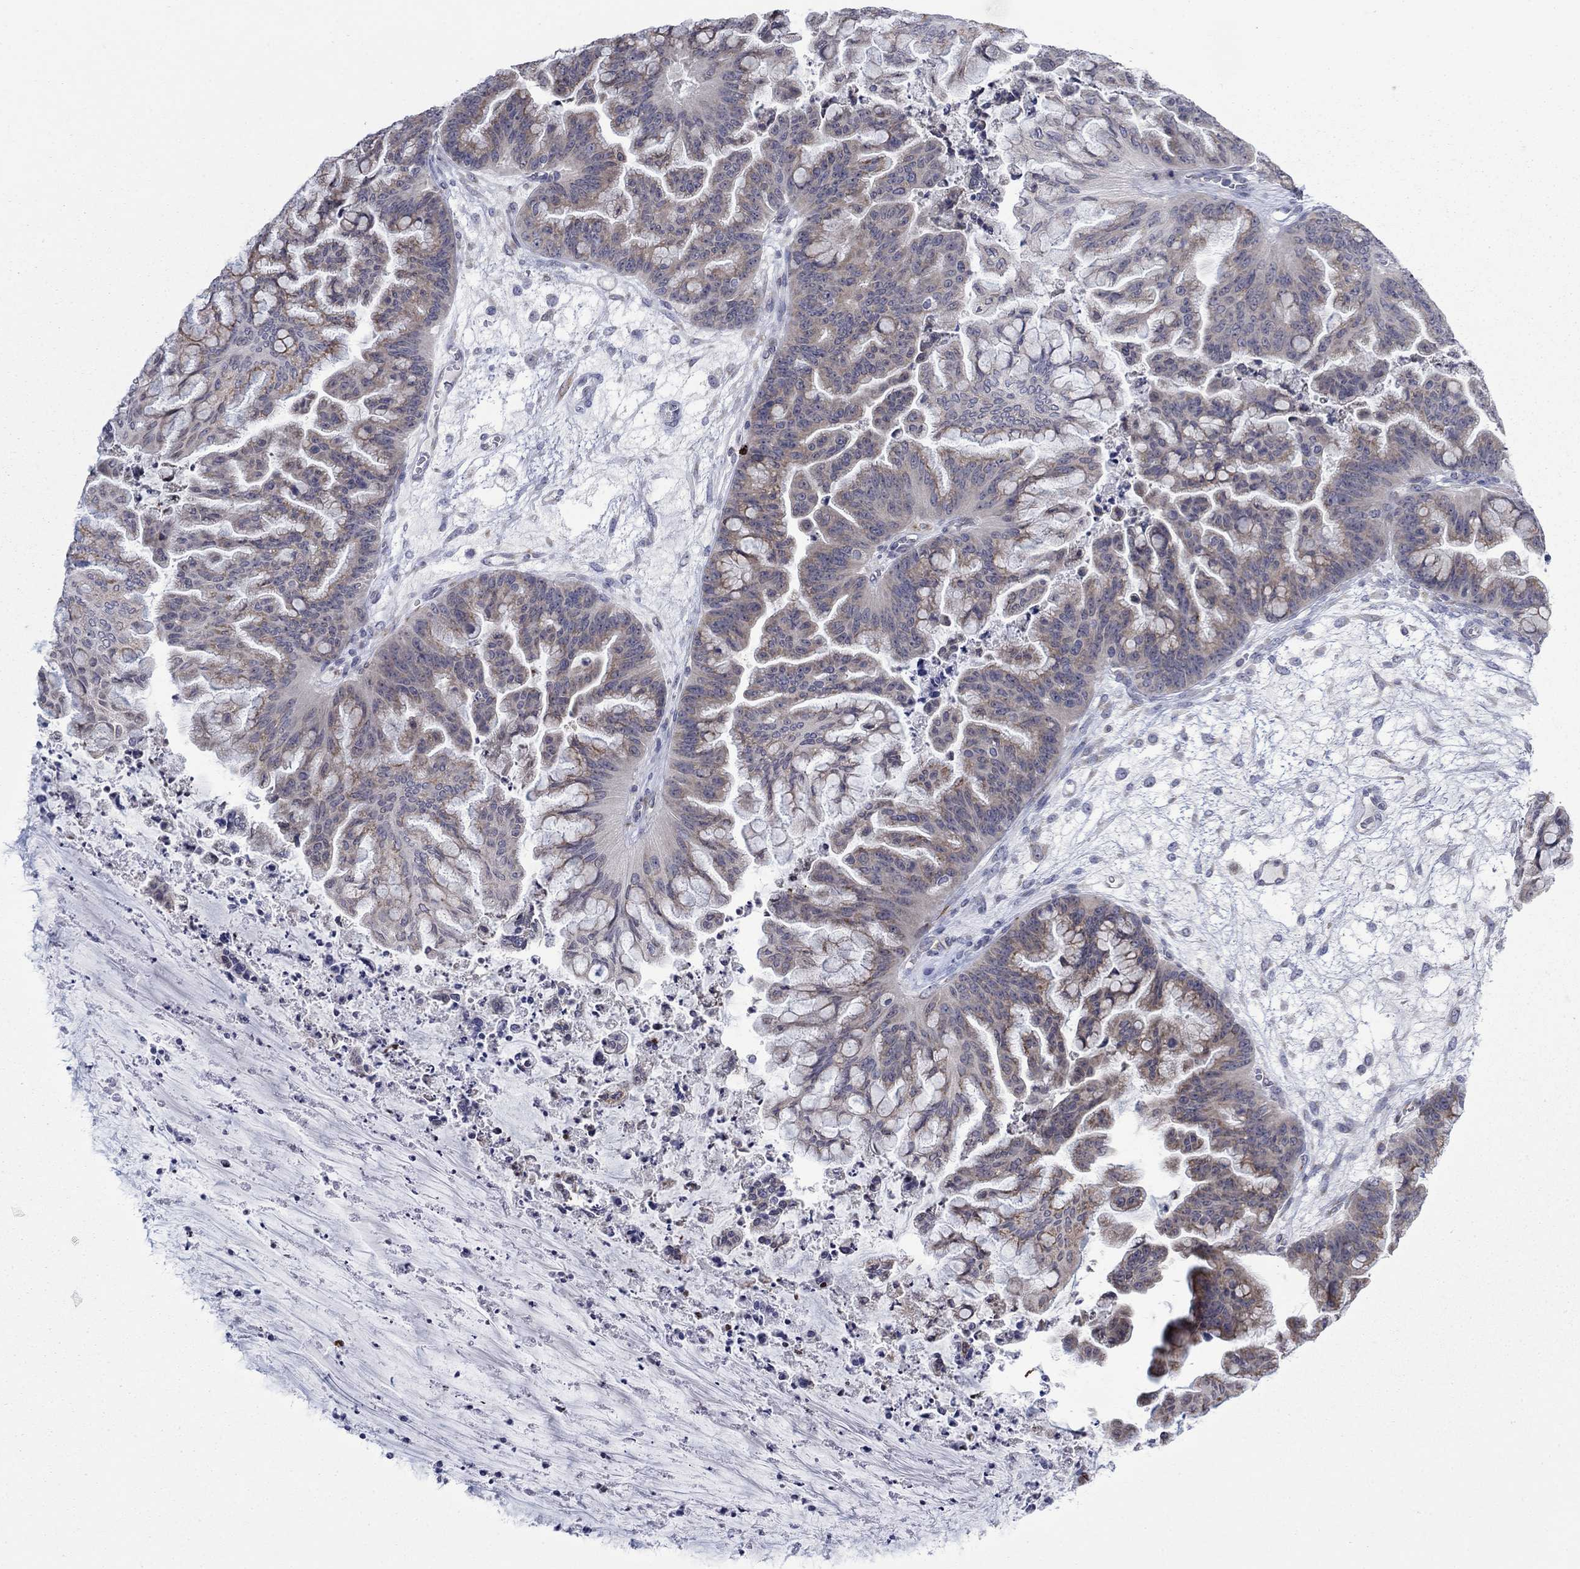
{"staining": {"intensity": "weak", "quantity": "25%-75%", "location": "cytoplasmic/membranous"}, "tissue": "ovarian cancer", "cell_type": "Tumor cells", "image_type": "cancer", "snomed": [{"axis": "morphology", "description": "Cystadenocarcinoma, mucinous, NOS"}, {"axis": "topography", "description": "Ovary"}], "caption": "Ovarian cancer (mucinous cystadenocarcinoma) stained for a protein (brown) exhibits weak cytoplasmic/membranous positive expression in approximately 25%-75% of tumor cells.", "gene": "MTRFR", "patient": {"sex": "female", "age": 67}}